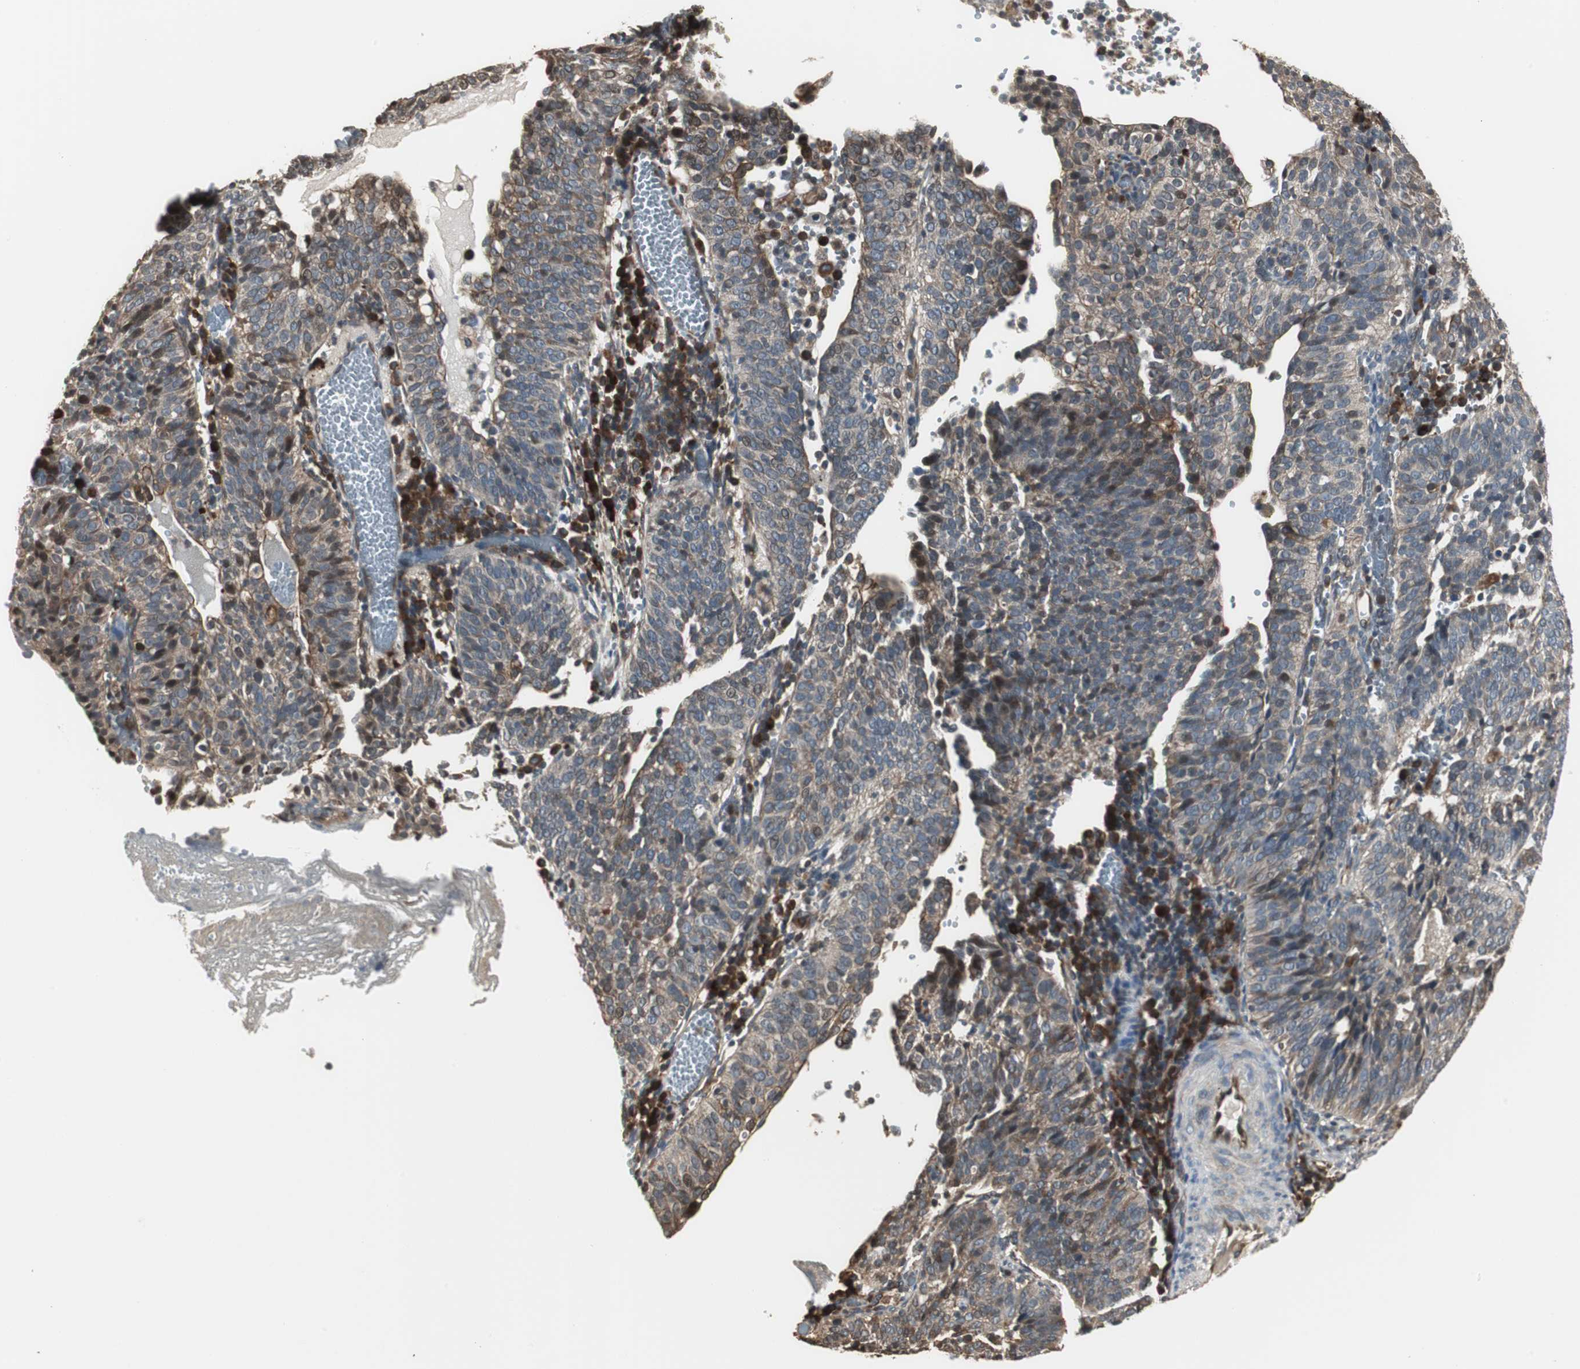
{"staining": {"intensity": "weak", "quantity": "25%-75%", "location": "cytoplasmic/membranous"}, "tissue": "cervical cancer", "cell_type": "Tumor cells", "image_type": "cancer", "snomed": [{"axis": "morphology", "description": "Squamous cell carcinoma, NOS"}, {"axis": "topography", "description": "Cervix"}], "caption": "Approximately 25%-75% of tumor cells in cervical squamous cell carcinoma show weak cytoplasmic/membranous protein staining as visualized by brown immunohistochemical staining.", "gene": "CHP1", "patient": {"sex": "female", "age": 39}}